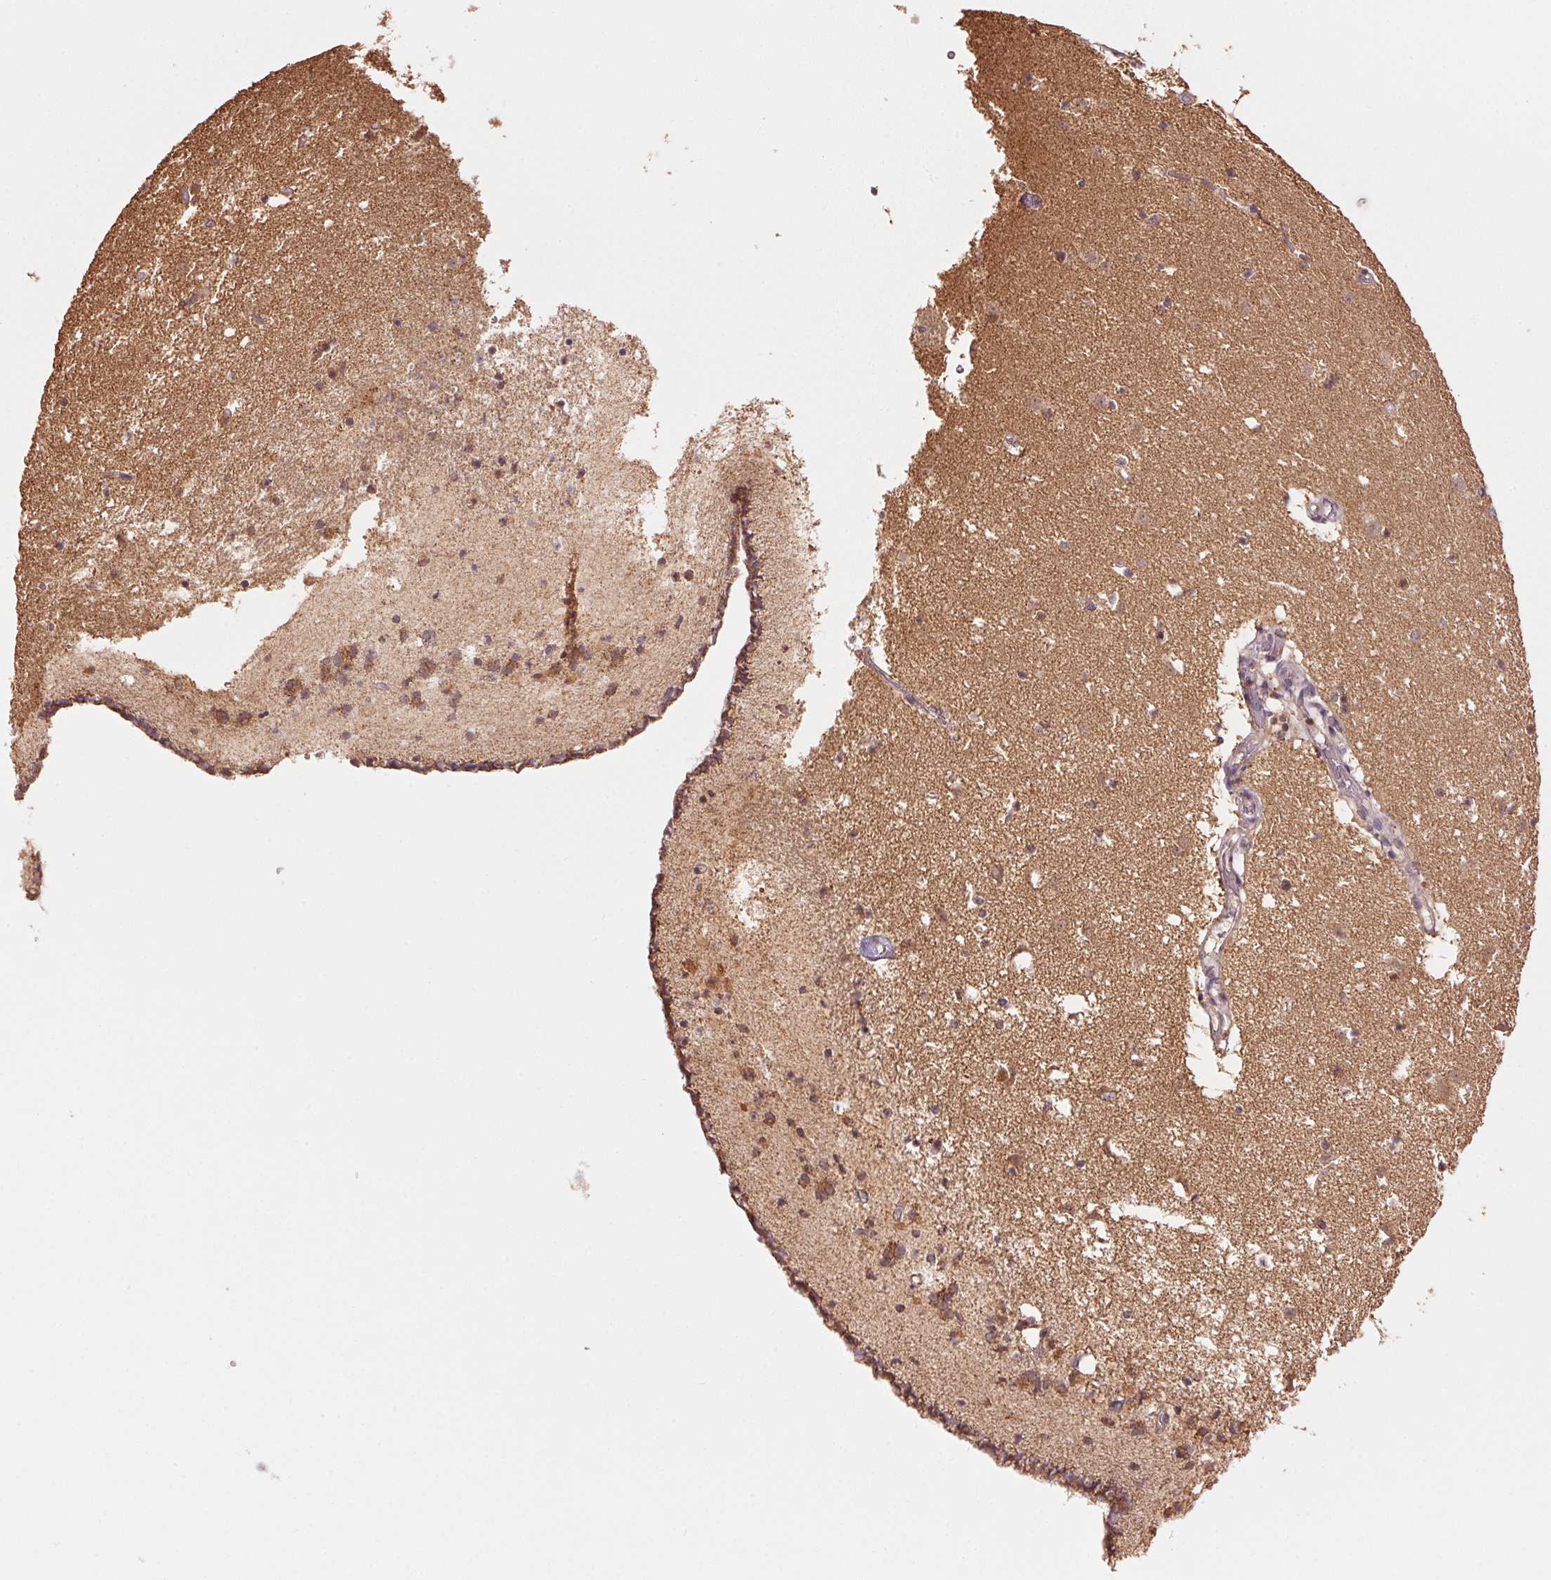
{"staining": {"intensity": "moderate", "quantity": "<25%", "location": "cytoplasmic/membranous"}, "tissue": "caudate", "cell_type": "Glial cells", "image_type": "normal", "snomed": [{"axis": "morphology", "description": "Normal tissue, NOS"}, {"axis": "topography", "description": "Lateral ventricle wall"}], "caption": "A photomicrograph of human caudate stained for a protein shows moderate cytoplasmic/membranous brown staining in glial cells.", "gene": "ARHGAP6", "patient": {"sex": "female", "age": 42}}